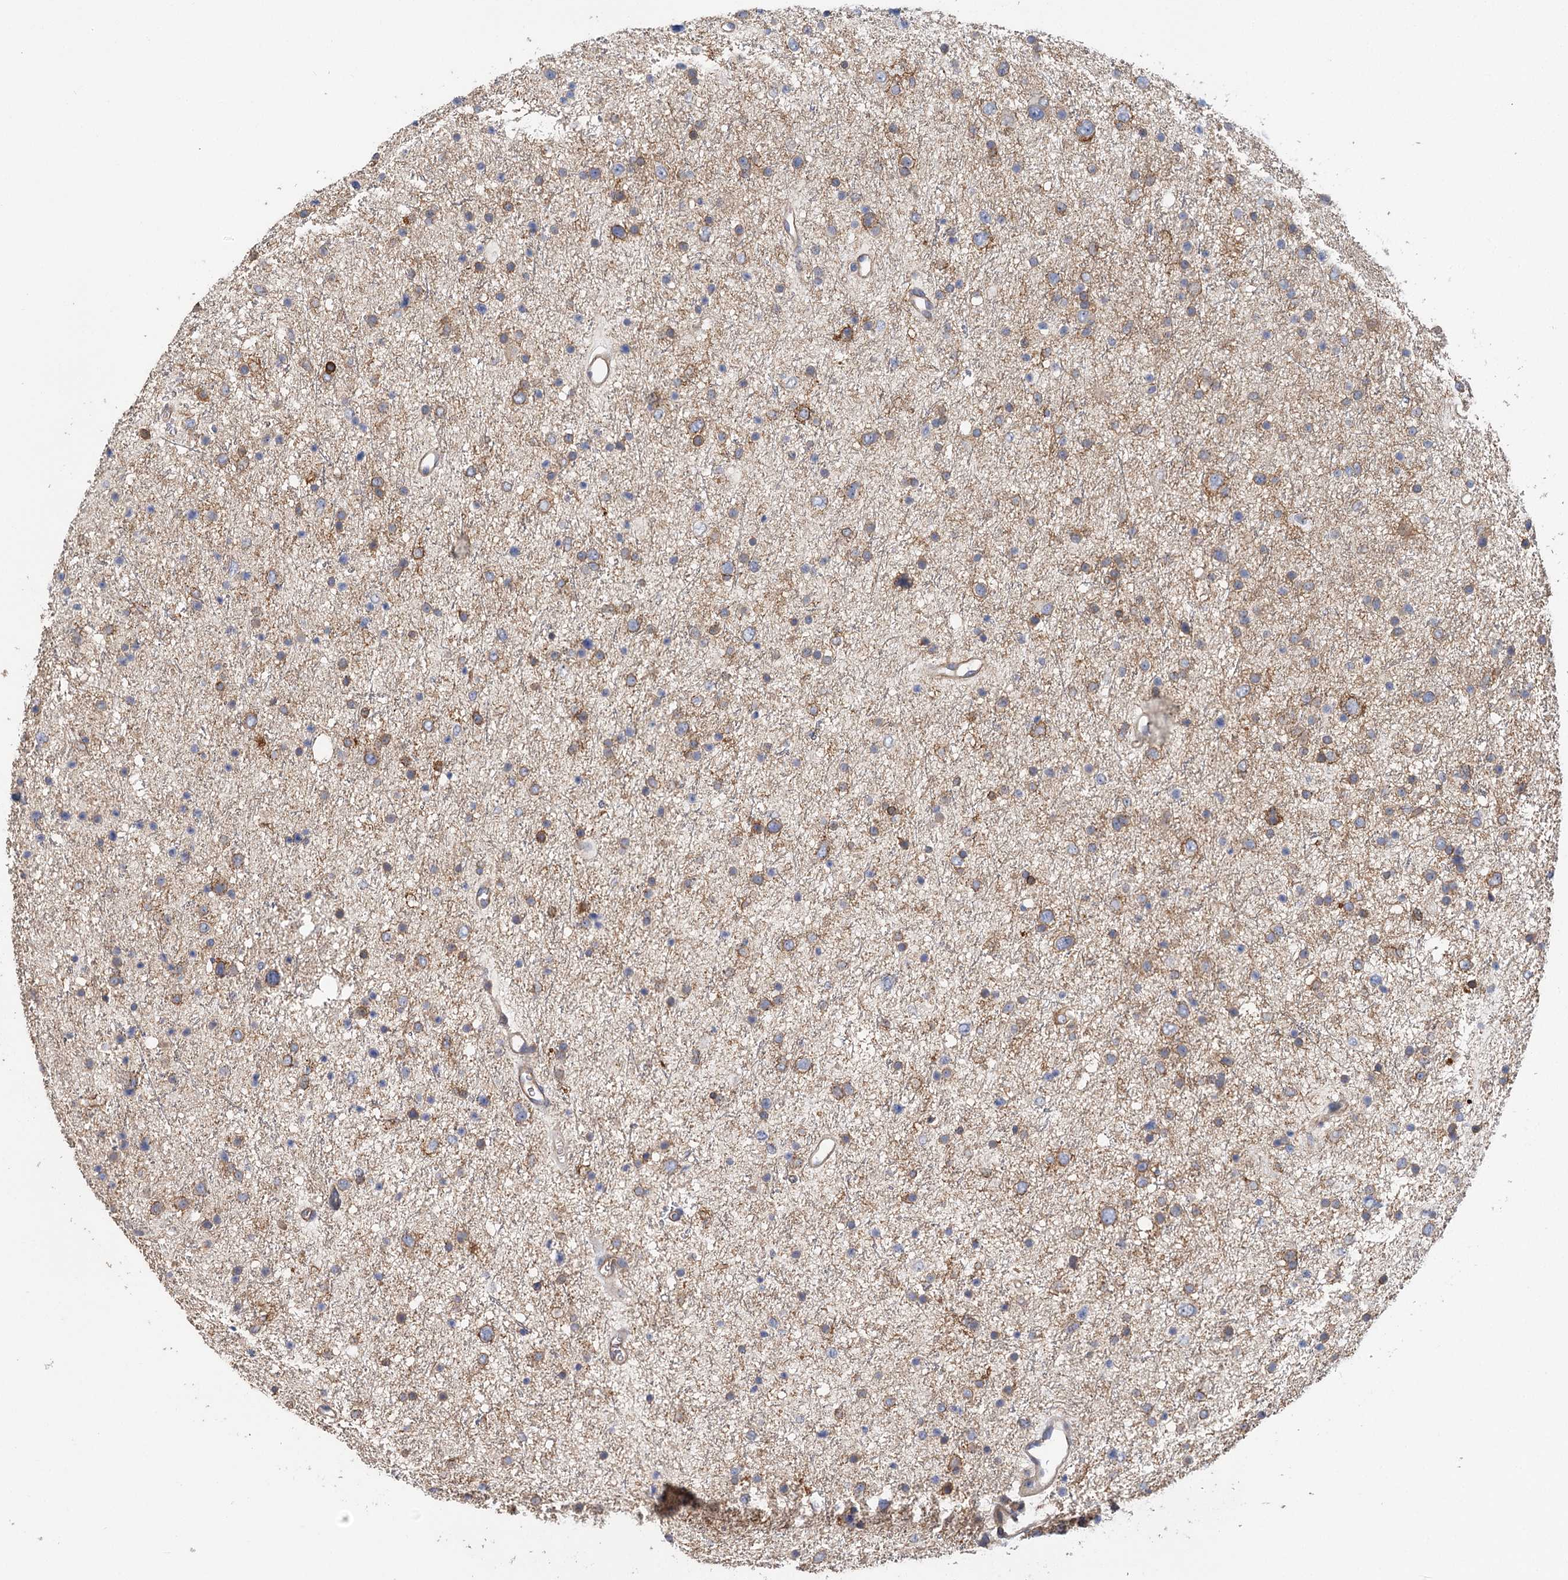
{"staining": {"intensity": "moderate", "quantity": "25%-75%", "location": "cytoplasmic/membranous"}, "tissue": "glioma", "cell_type": "Tumor cells", "image_type": "cancer", "snomed": [{"axis": "morphology", "description": "Glioma, malignant, Low grade"}, {"axis": "topography", "description": "Brain"}], "caption": "Malignant glioma (low-grade) tissue demonstrates moderate cytoplasmic/membranous staining in about 25%-75% of tumor cells, visualized by immunohistochemistry.", "gene": "EPB41L5", "patient": {"sex": "female", "age": 37}}